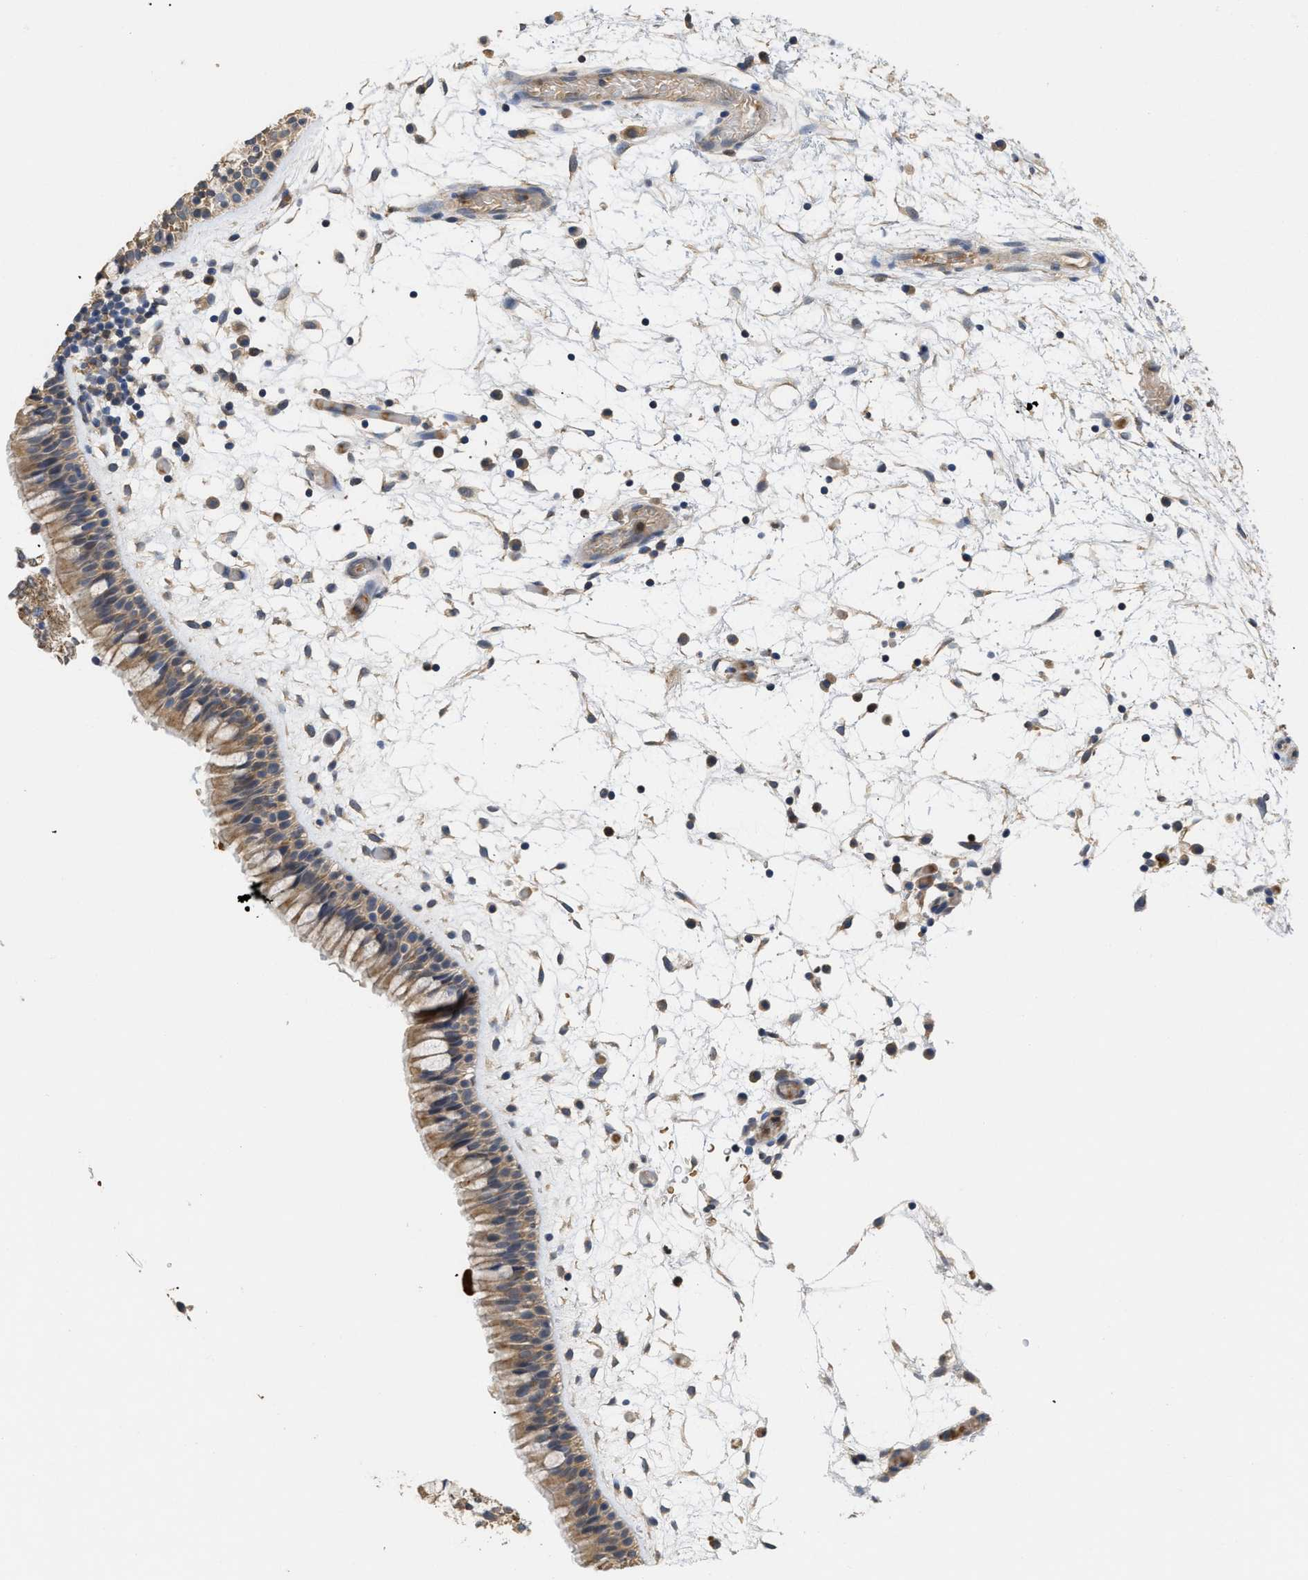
{"staining": {"intensity": "weak", "quantity": ">75%", "location": "cytoplasmic/membranous"}, "tissue": "nasopharynx", "cell_type": "Respiratory epithelial cells", "image_type": "normal", "snomed": [{"axis": "morphology", "description": "Normal tissue, NOS"}, {"axis": "morphology", "description": "Inflammation, NOS"}, {"axis": "topography", "description": "Nasopharynx"}], "caption": "Nasopharynx stained for a protein shows weak cytoplasmic/membranous positivity in respiratory epithelial cells. (Stains: DAB in brown, nuclei in blue, Microscopy: brightfield microscopy at high magnification).", "gene": "RNF216", "patient": {"sex": "male", "age": 48}}